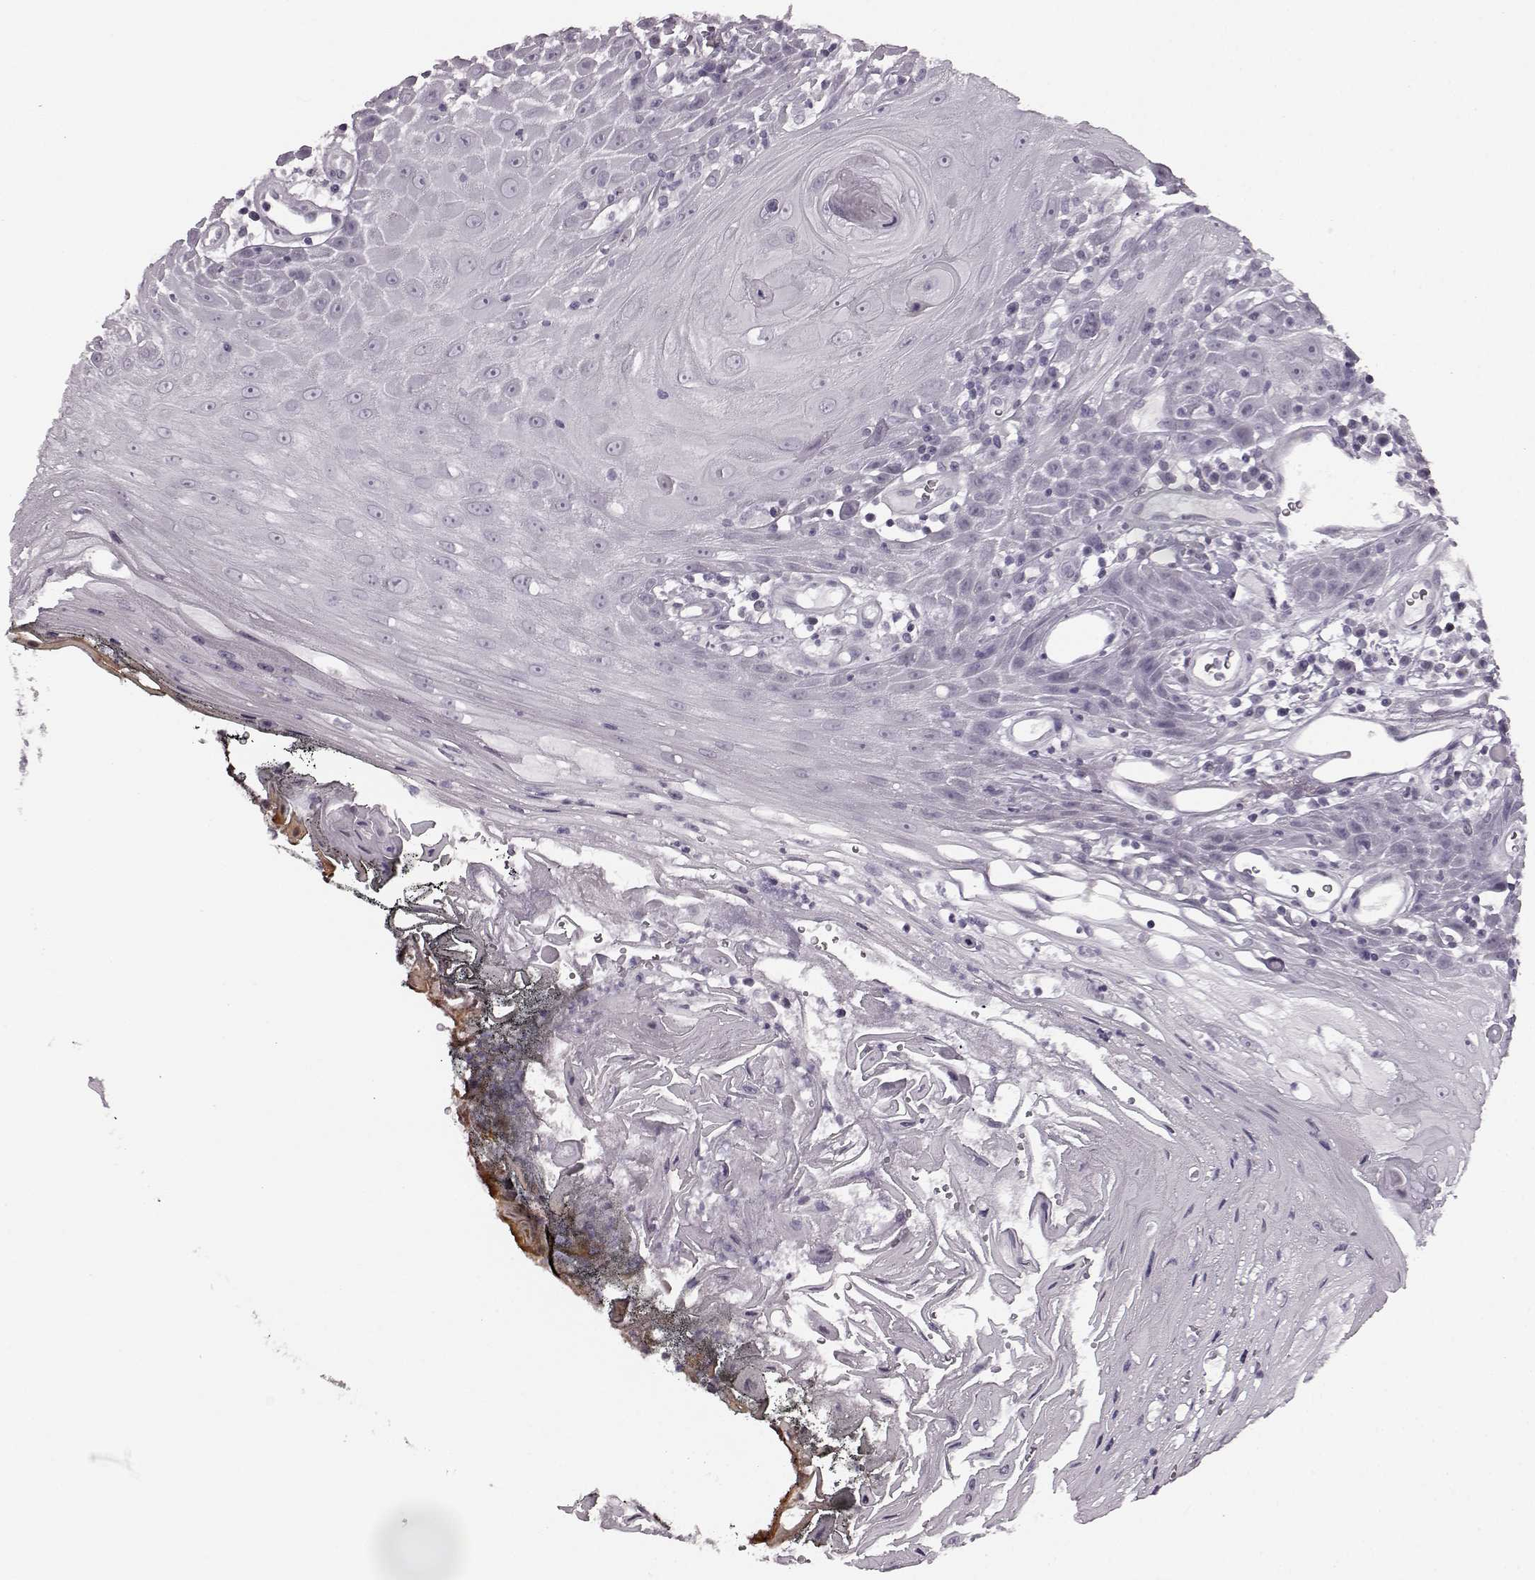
{"staining": {"intensity": "negative", "quantity": "none", "location": "none"}, "tissue": "head and neck cancer", "cell_type": "Tumor cells", "image_type": "cancer", "snomed": [{"axis": "morphology", "description": "Squamous cell carcinoma, NOS"}, {"axis": "topography", "description": "Head-Neck"}], "caption": "Tumor cells are negative for protein expression in human squamous cell carcinoma (head and neck).", "gene": "SEMG2", "patient": {"sex": "male", "age": 52}}